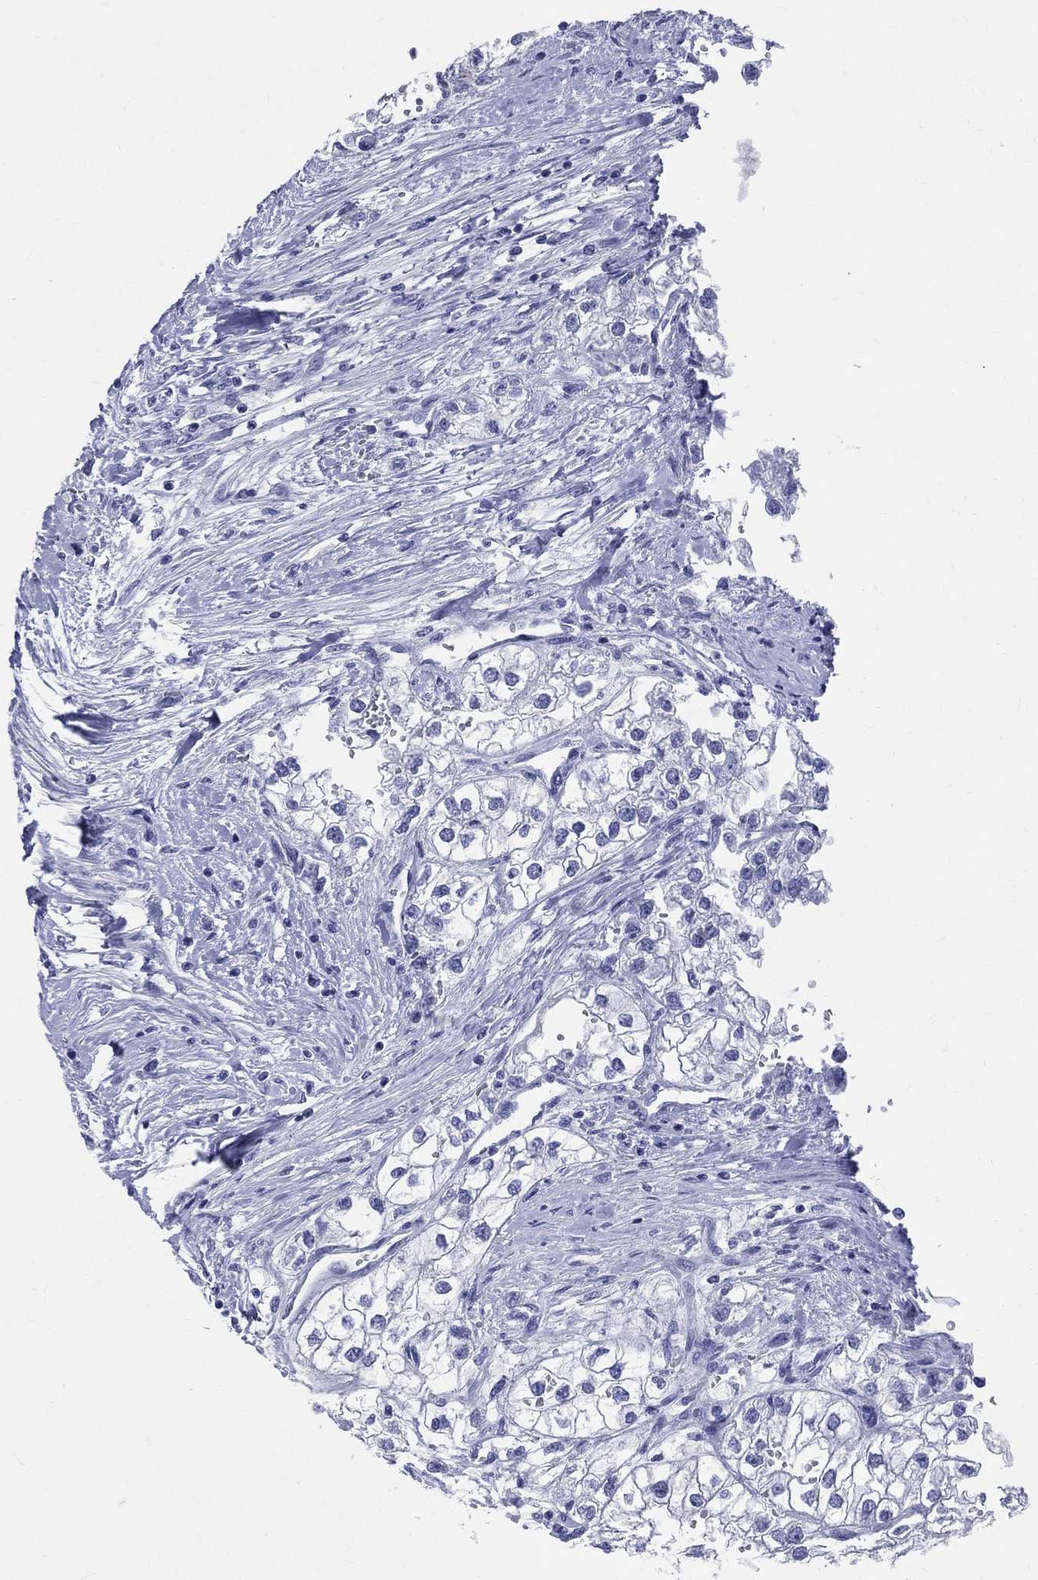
{"staining": {"intensity": "negative", "quantity": "none", "location": "none"}, "tissue": "renal cancer", "cell_type": "Tumor cells", "image_type": "cancer", "snomed": [{"axis": "morphology", "description": "Adenocarcinoma, NOS"}, {"axis": "topography", "description": "Kidney"}], "caption": "IHC histopathology image of adenocarcinoma (renal) stained for a protein (brown), which reveals no staining in tumor cells.", "gene": "SYP", "patient": {"sex": "male", "age": 59}}